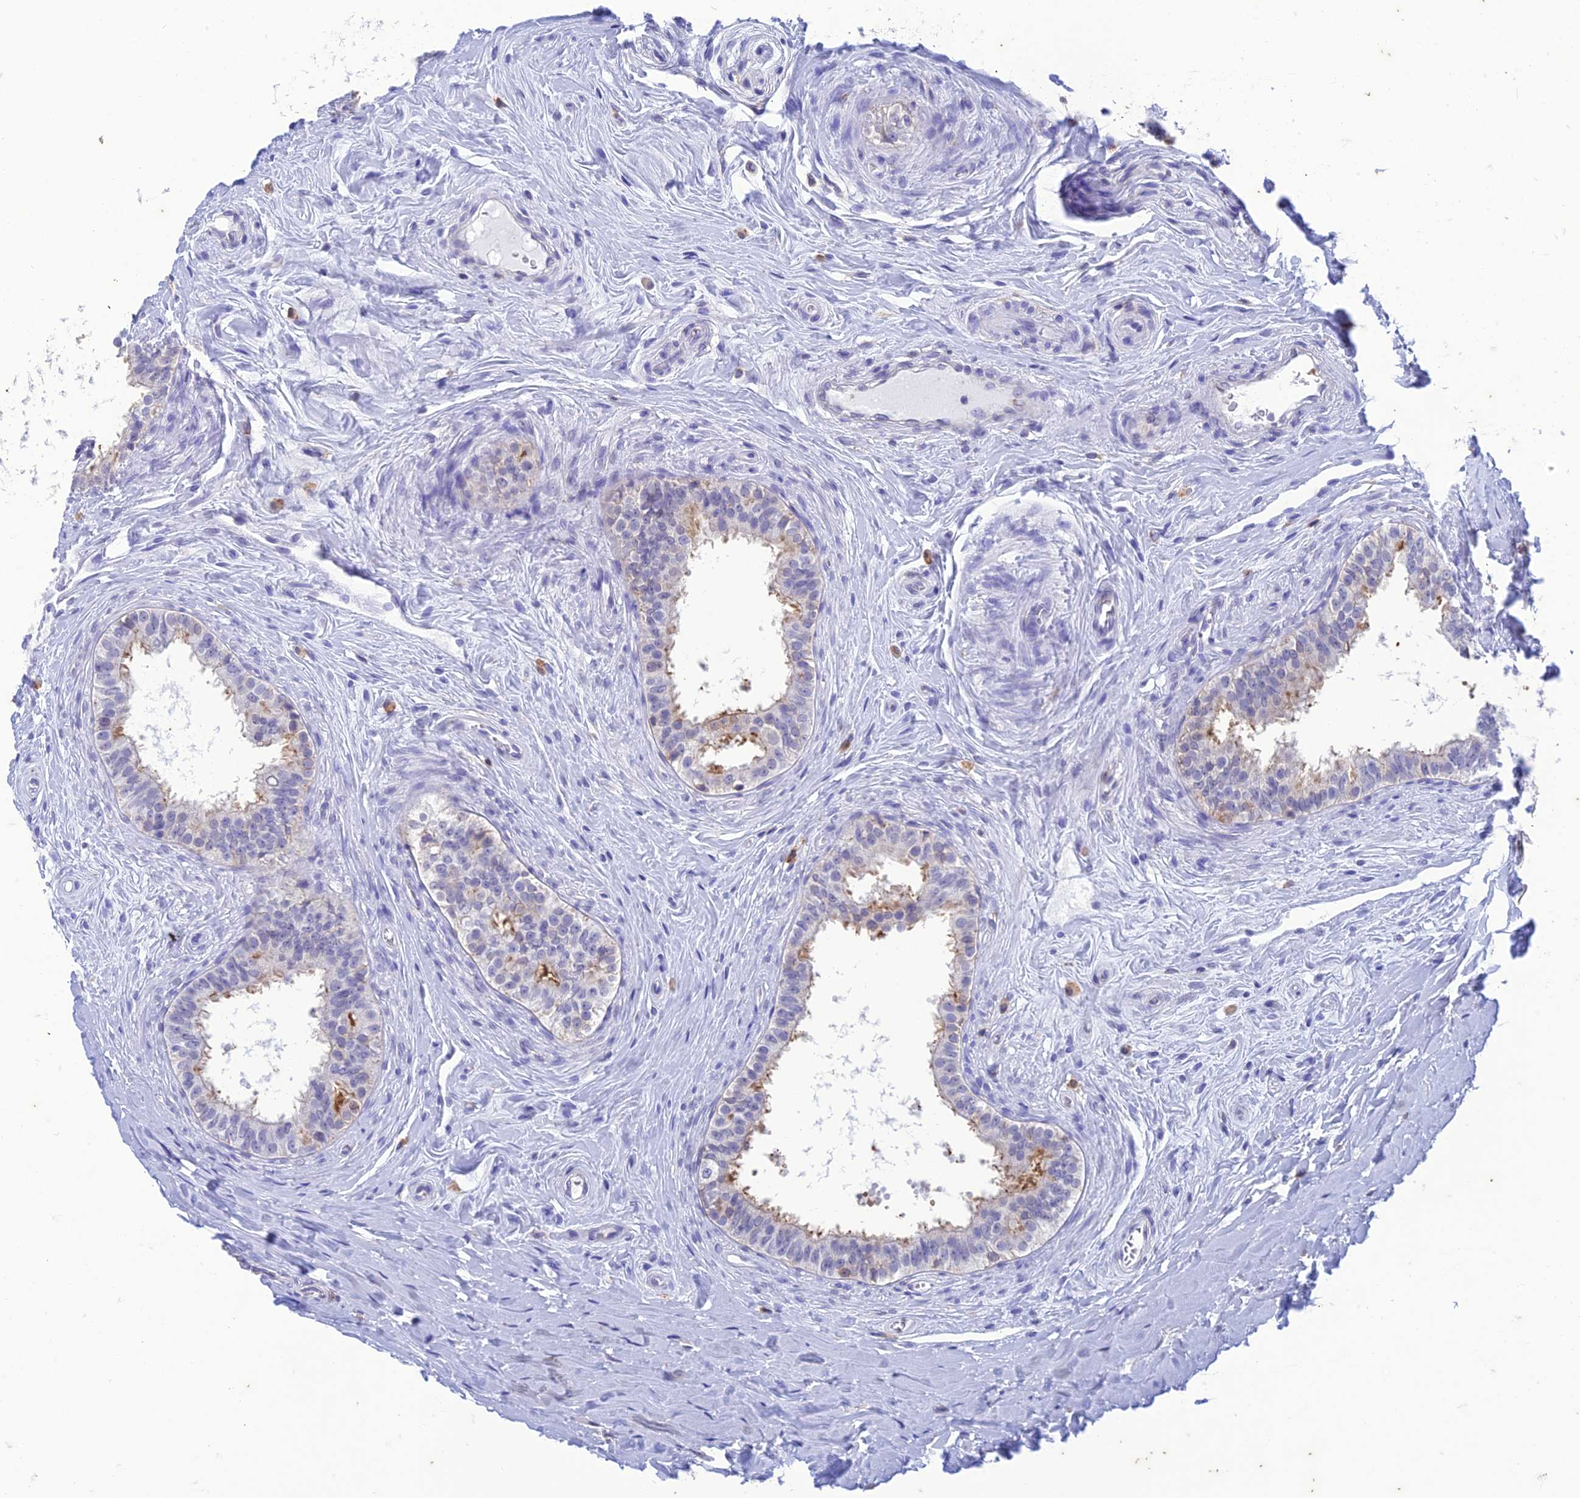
{"staining": {"intensity": "weak", "quantity": "<25%", "location": "cytoplasmic/membranous"}, "tissue": "epididymis", "cell_type": "Glandular cells", "image_type": "normal", "snomed": [{"axis": "morphology", "description": "Normal tissue, NOS"}, {"axis": "topography", "description": "Epididymis"}], "caption": "An immunohistochemistry image of benign epididymis is shown. There is no staining in glandular cells of epididymis.", "gene": "FGF7", "patient": {"sex": "male", "age": 33}}